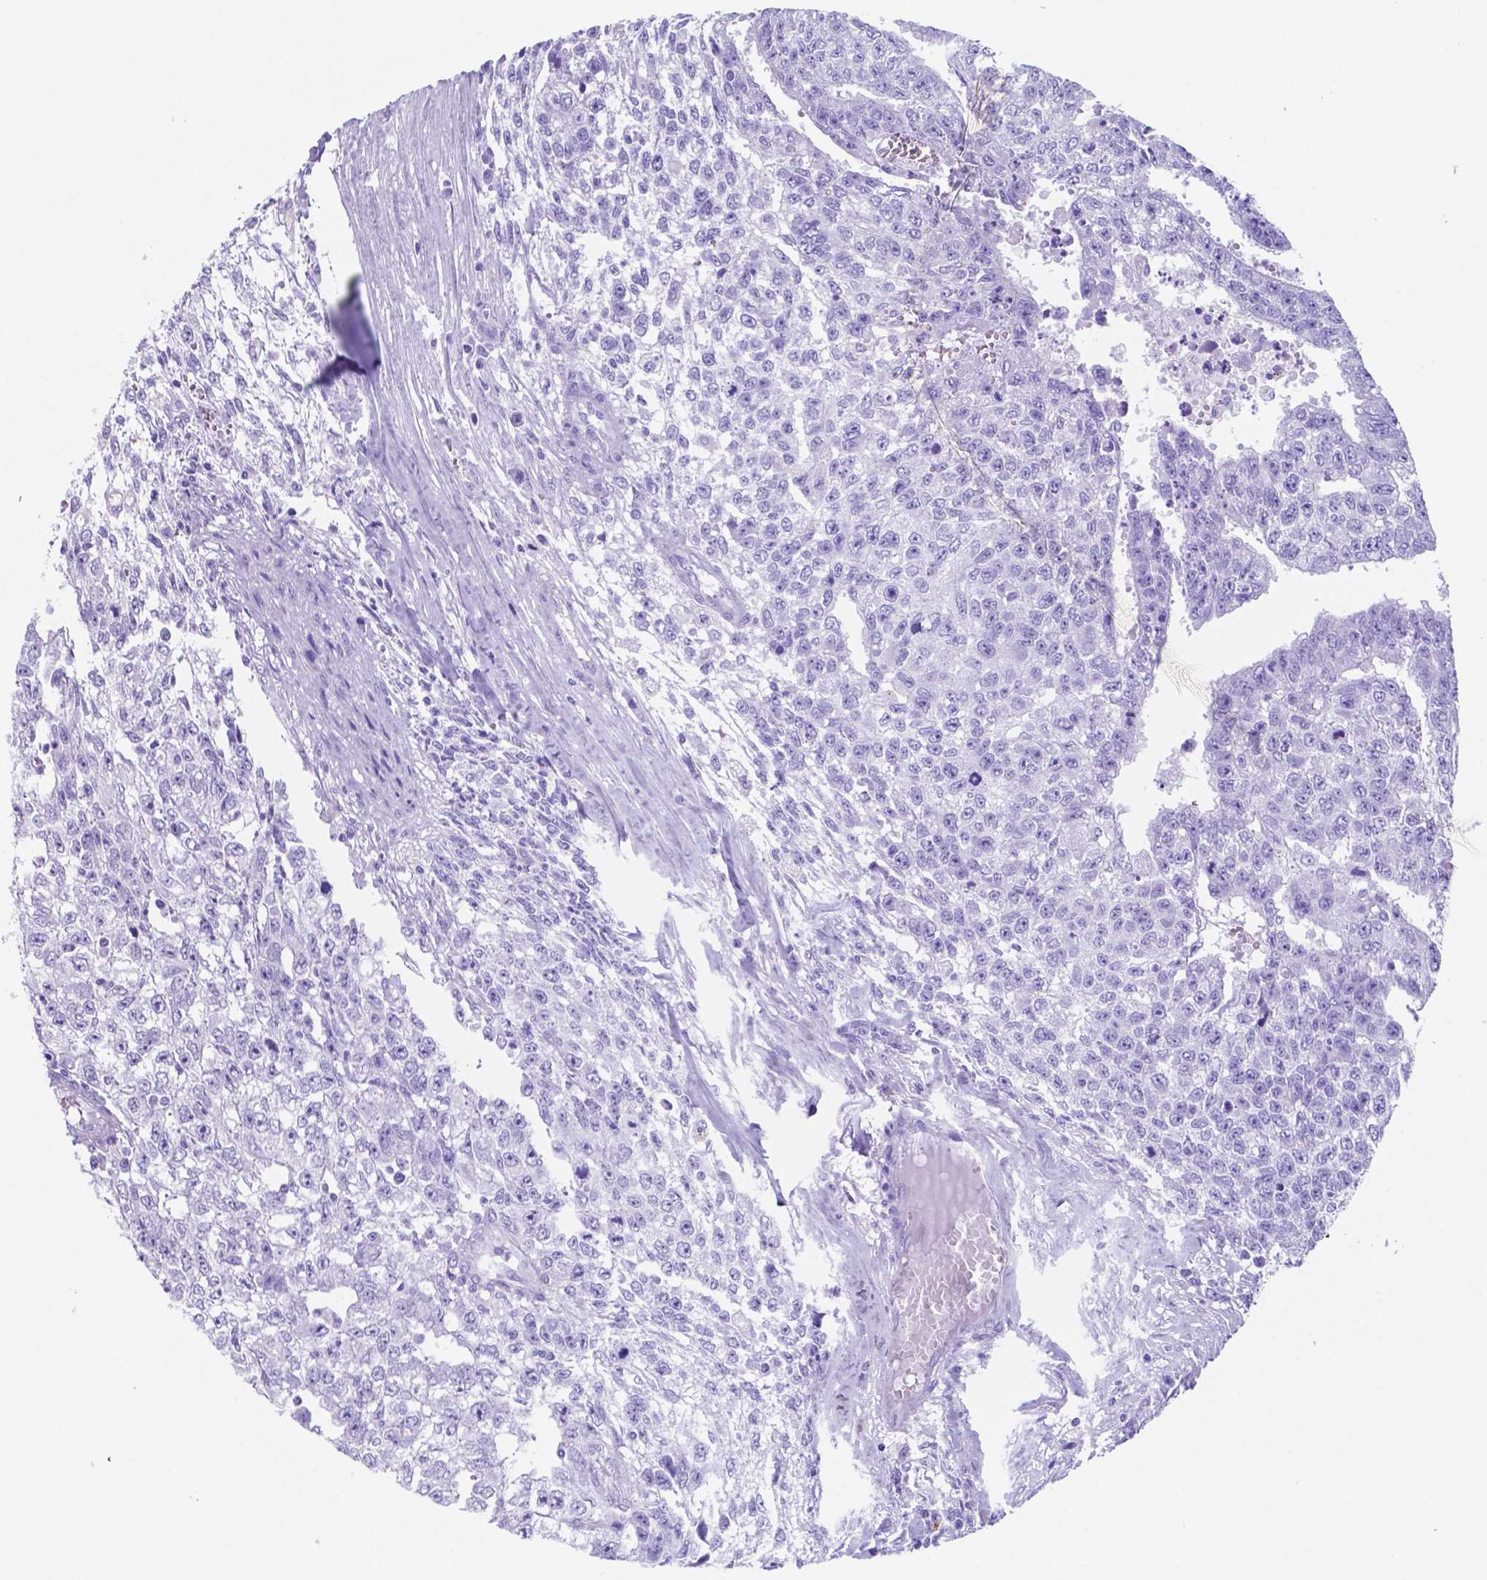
{"staining": {"intensity": "negative", "quantity": "none", "location": "none"}, "tissue": "testis cancer", "cell_type": "Tumor cells", "image_type": "cancer", "snomed": [{"axis": "morphology", "description": "Carcinoma, Embryonal, NOS"}, {"axis": "morphology", "description": "Teratoma, malignant, NOS"}, {"axis": "topography", "description": "Testis"}], "caption": "A high-resolution histopathology image shows IHC staining of testis cancer (embryonal carcinoma), which reveals no significant positivity in tumor cells.", "gene": "DNAAF8", "patient": {"sex": "male", "age": 24}}